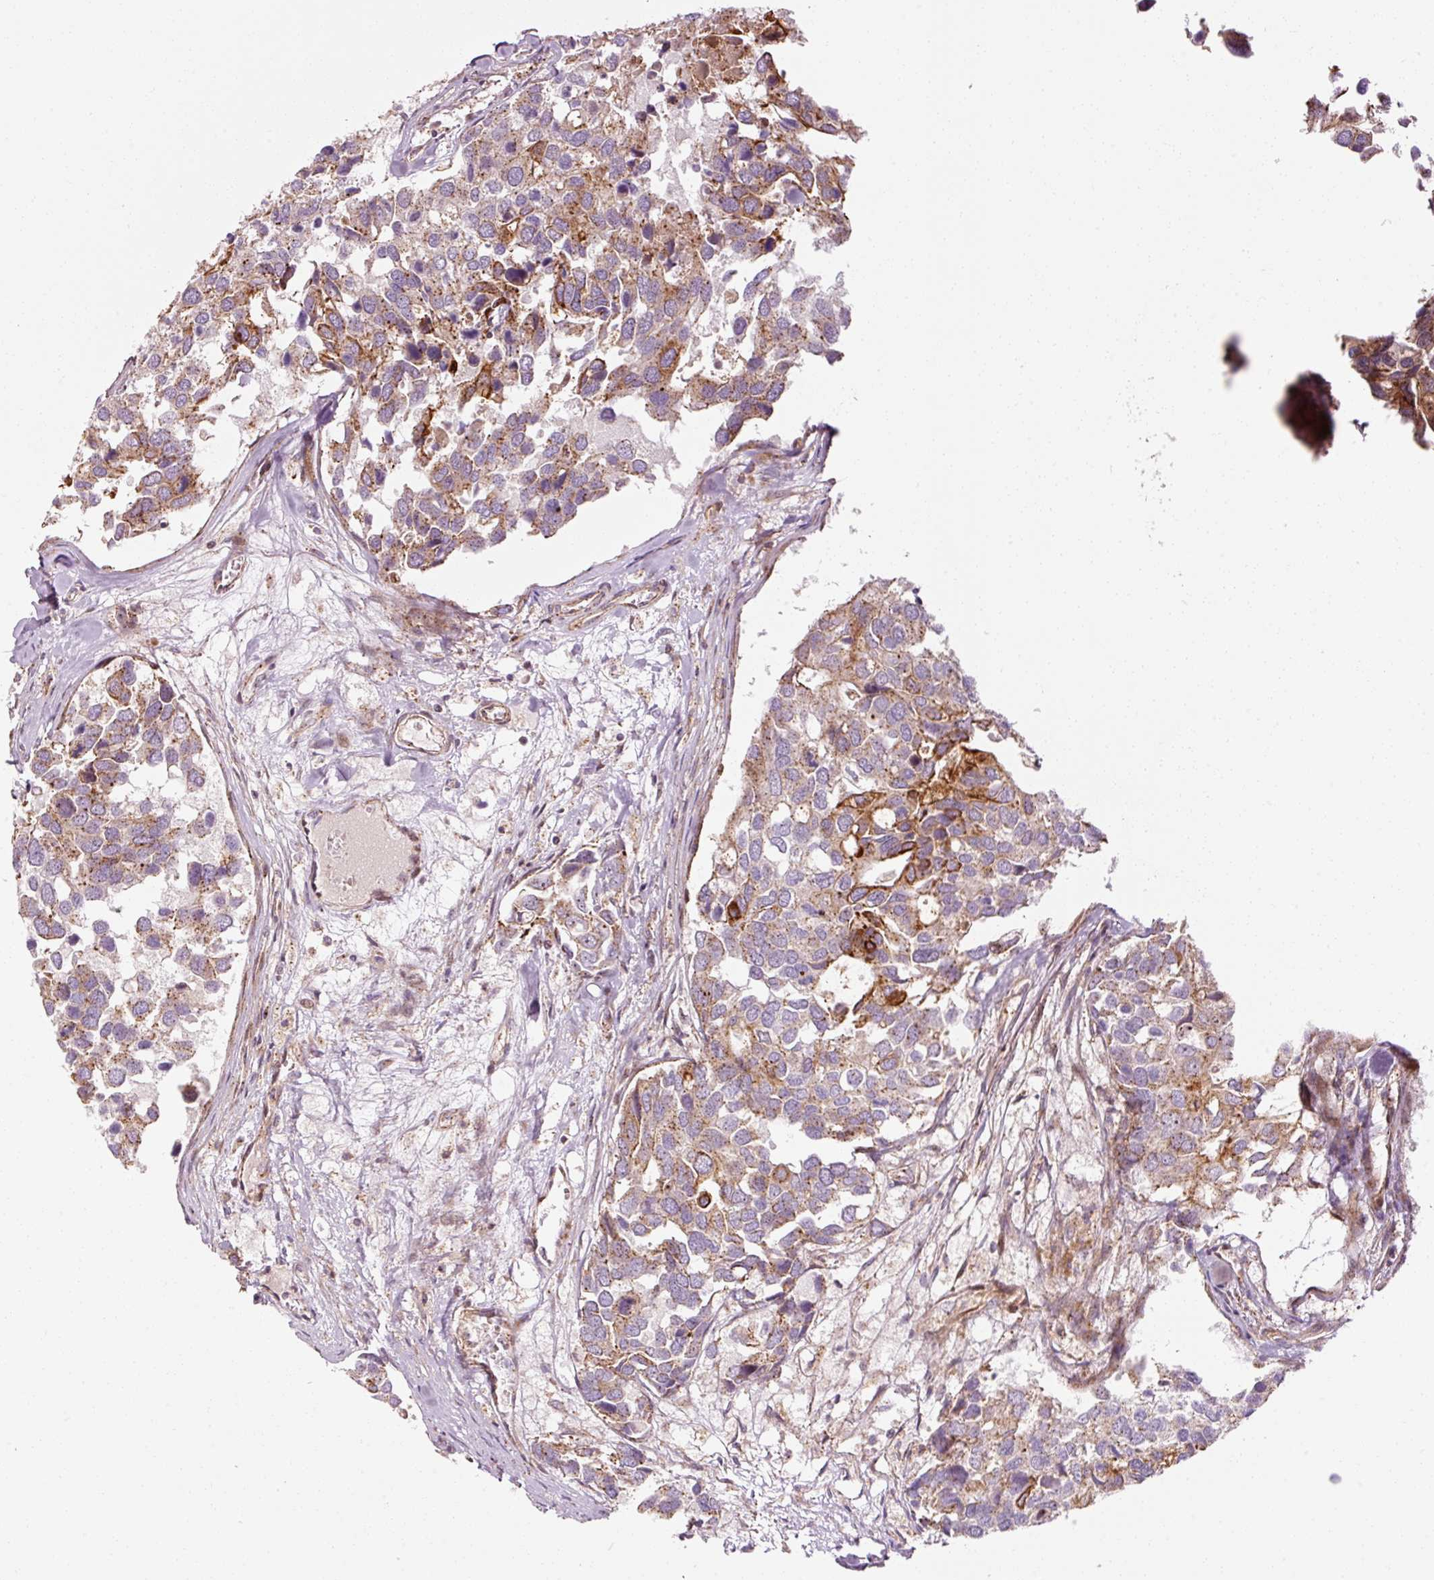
{"staining": {"intensity": "moderate", "quantity": ">75%", "location": "cytoplasmic/membranous"}, "tissue": "breast cancer", "cell_type": "Tumor cells", "image_type": "cancer", "snomed": [{"axis": "morphology", "description": "Duct carcinoma"}, {"axis": "topography", "description": "Breast"}], "caption": "Protein staining by immunohistochemistry (IHC) shows moderate cytoplasmic/membranous positivity in approximately >75% of tumor cells in intraductal carcinoma (breast).", "gene": "ANKRD20A1", "patient": {"sex": "female", "age": 83}}